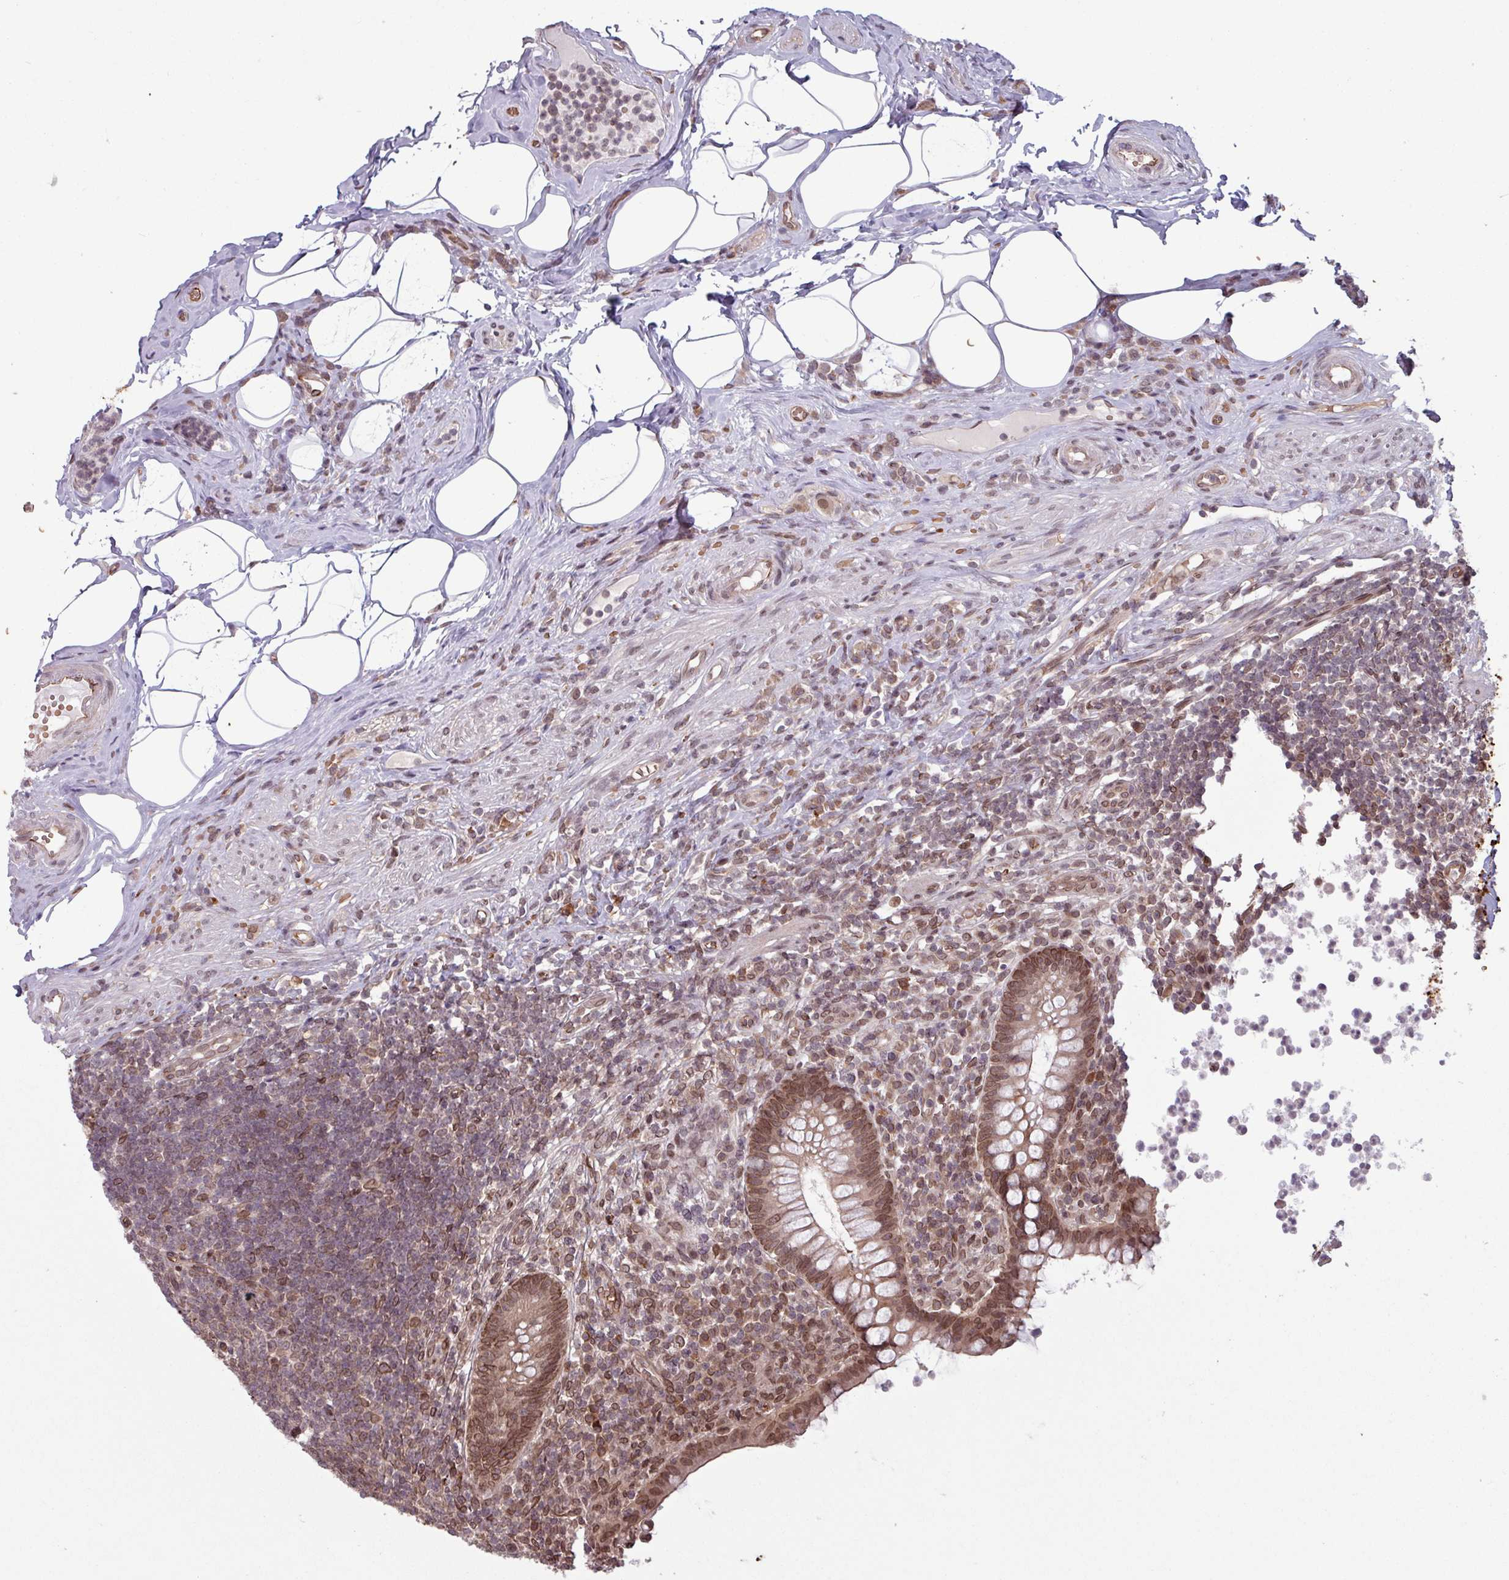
{"staining": {"intensity": "moderate", "quantity": ">75%", "location": "nuclear"}, "tissue": "appendix", "cell_type": "Glandular cells", "image_type": "normal", "snomed": [{"axis": "morphology", "description": "Normal tissue, NOS"}, {"axis": "topography", "description": "Appendix"}], "caption": "Glandular cells demonstrate moderate nuclear expression in approximately >75% of cells in unremarkable appendix.", "gene": "RBM4B", "patient": {"sex": "female", "age": 56}}